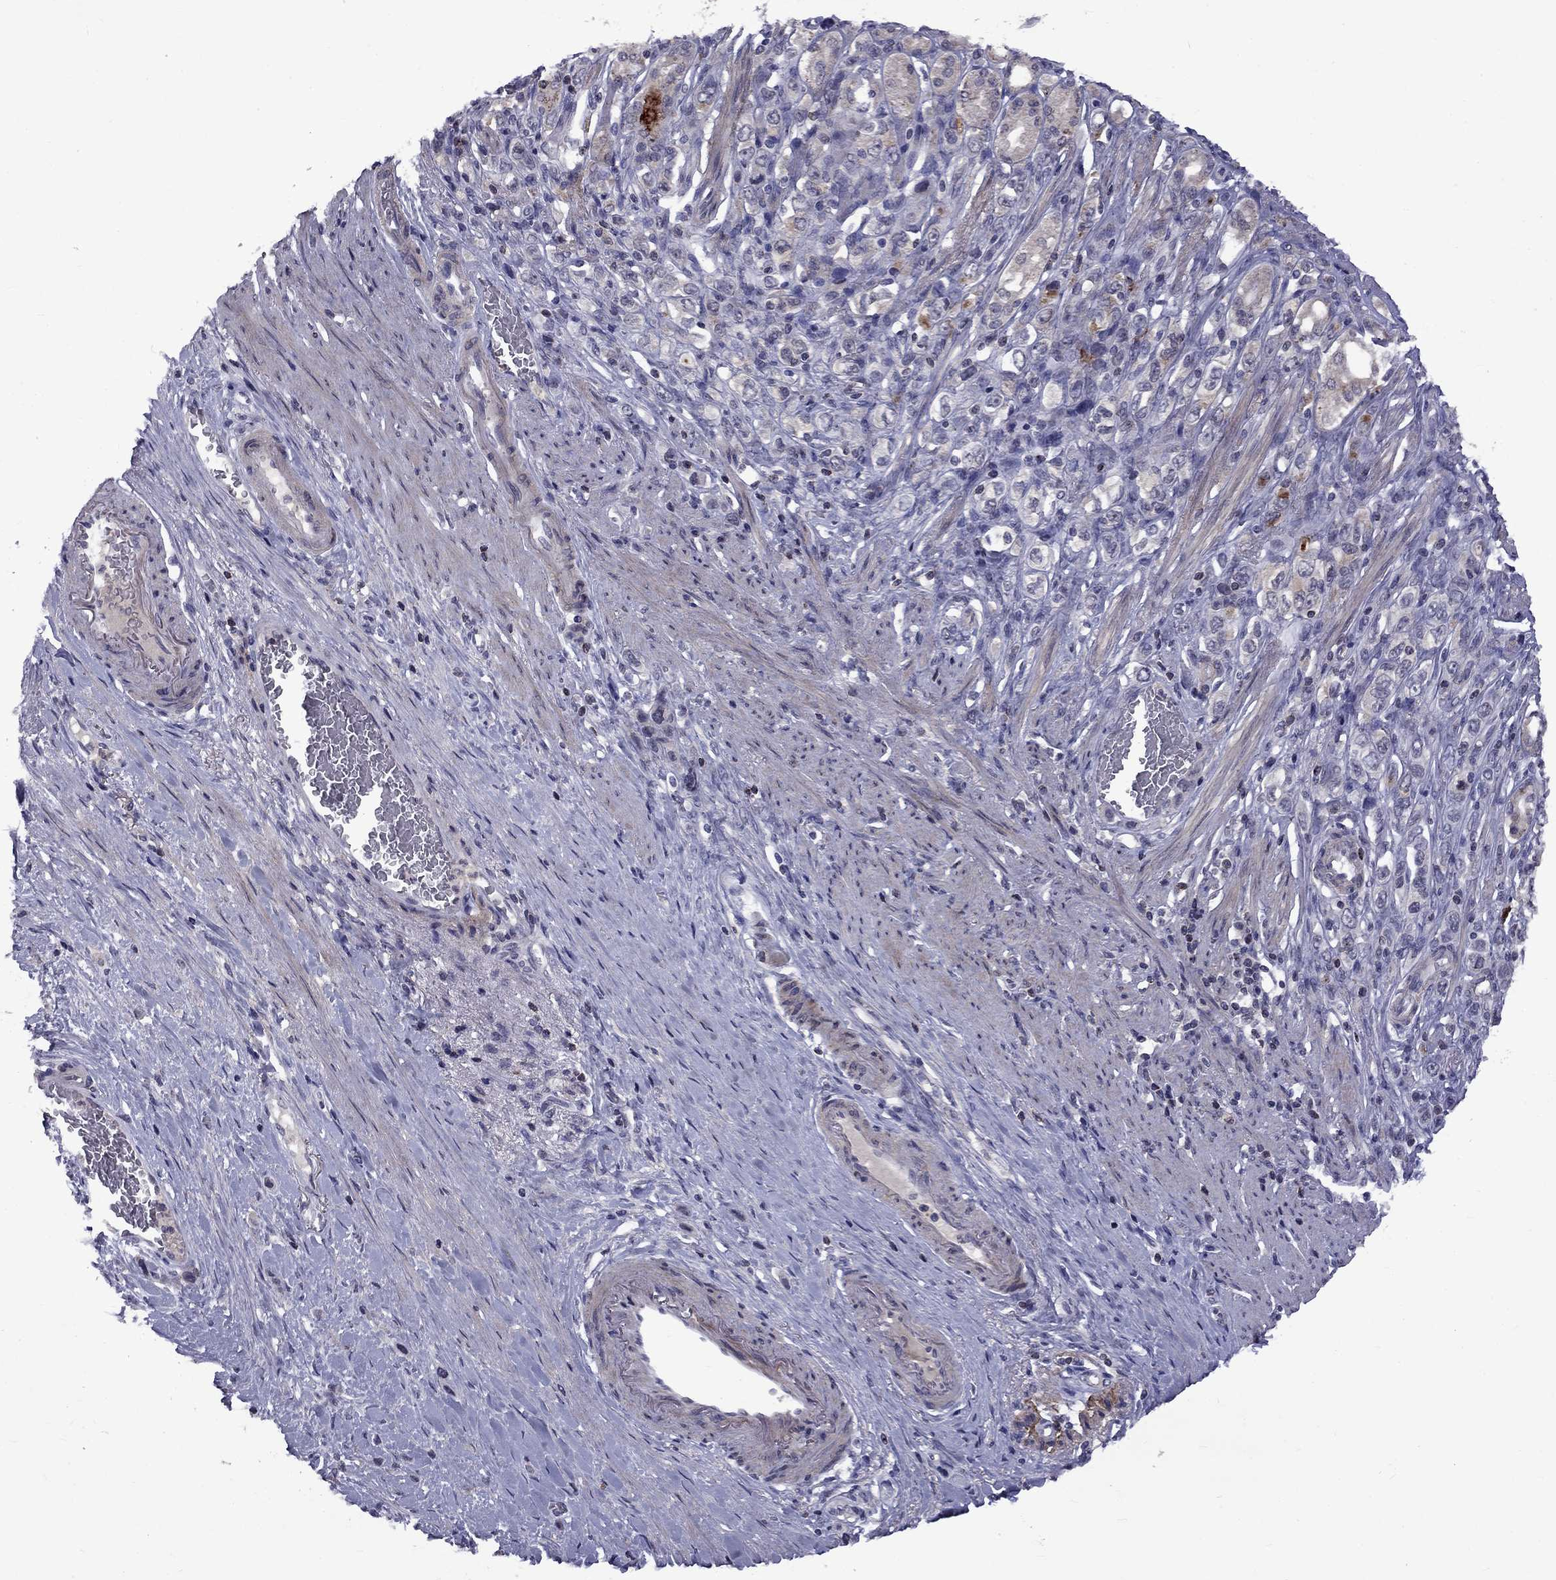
{"staining": {"intensity": "negative", "quantity": "none", "location": "none"}, "tissue": "stomach cancer", "cell_type": "Tumor cells", "image_type": "cancer", "snomed": [{"axis": "morphology", "description": "Normal tissue, NOS"}, {"axis": "morphology", "description": "Adenocarcinoma, NOS"}, {"axis": "morphology", "description": "Adenocarcinoma, High grade"}, {"axis": "topography", "description": "Stomach, upper"}, {"axis": "topography", "description": "Stomach"}], "caption": "Stomach adenocarcinoma stained for a protein using immunohistochemistry displays no staining tumor cells.", "gene": "SNTA1", "patient": {"sex": "female", "age": 65}}